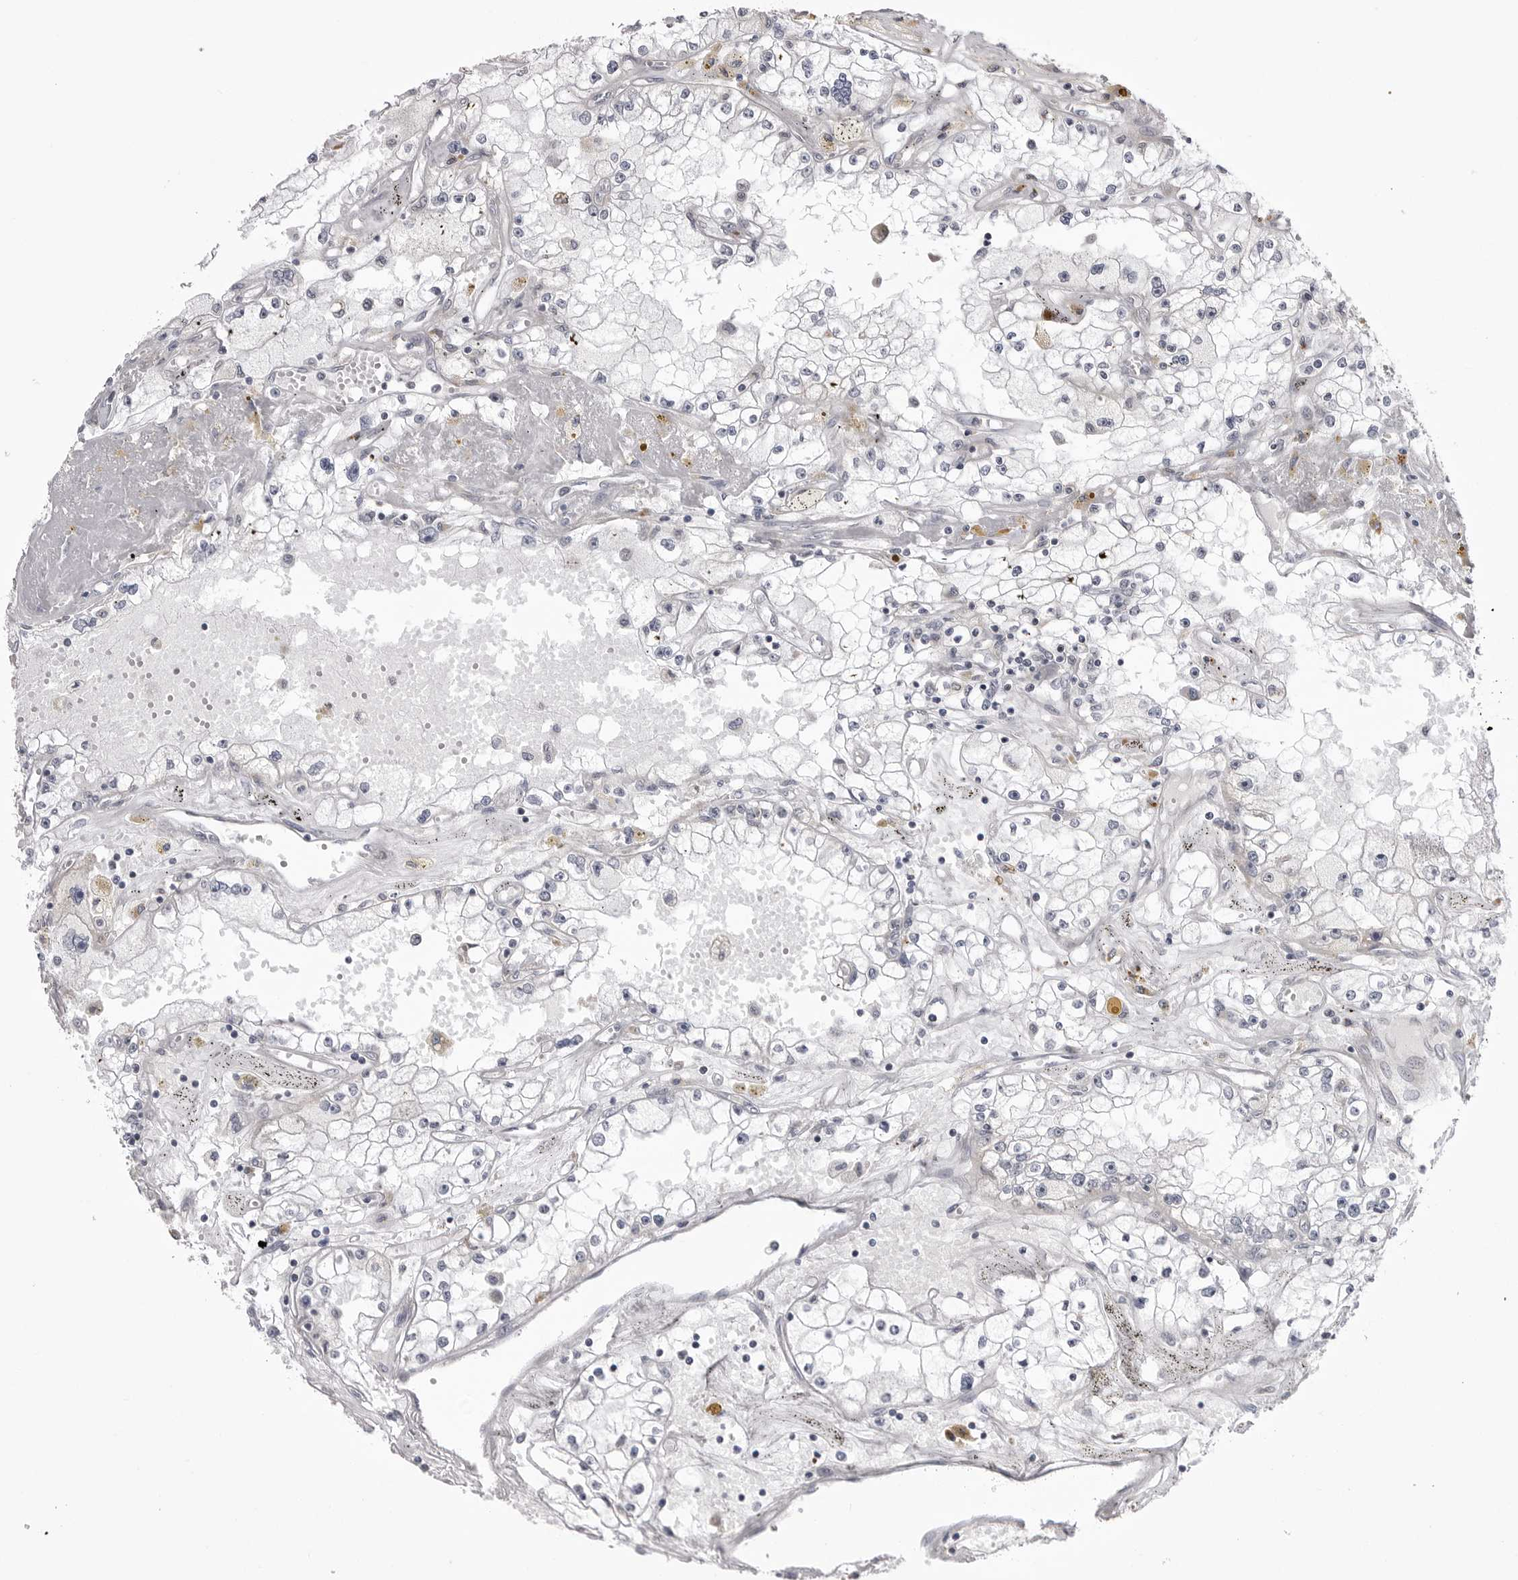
{"staining": {"intensity": "negative", "quantity": "none", "location": "none"}, "tissue": "renal cancer", "cell_type": "Tumor cells", "image_type": "cancer", "snomed": [{"axis": "morphology", "description": "Adenocarcinoma, NOS"}, {"axis": "topography", "description": "Kidney"}], "caption": "DAB (3,3'-diaminobenzidine) immunohistochemical staining of renal adenocarcinoma shows no significant positivity in tumor cells.", "gene": "CCDC18", "patient": {"sex": "male", "age": 56}}